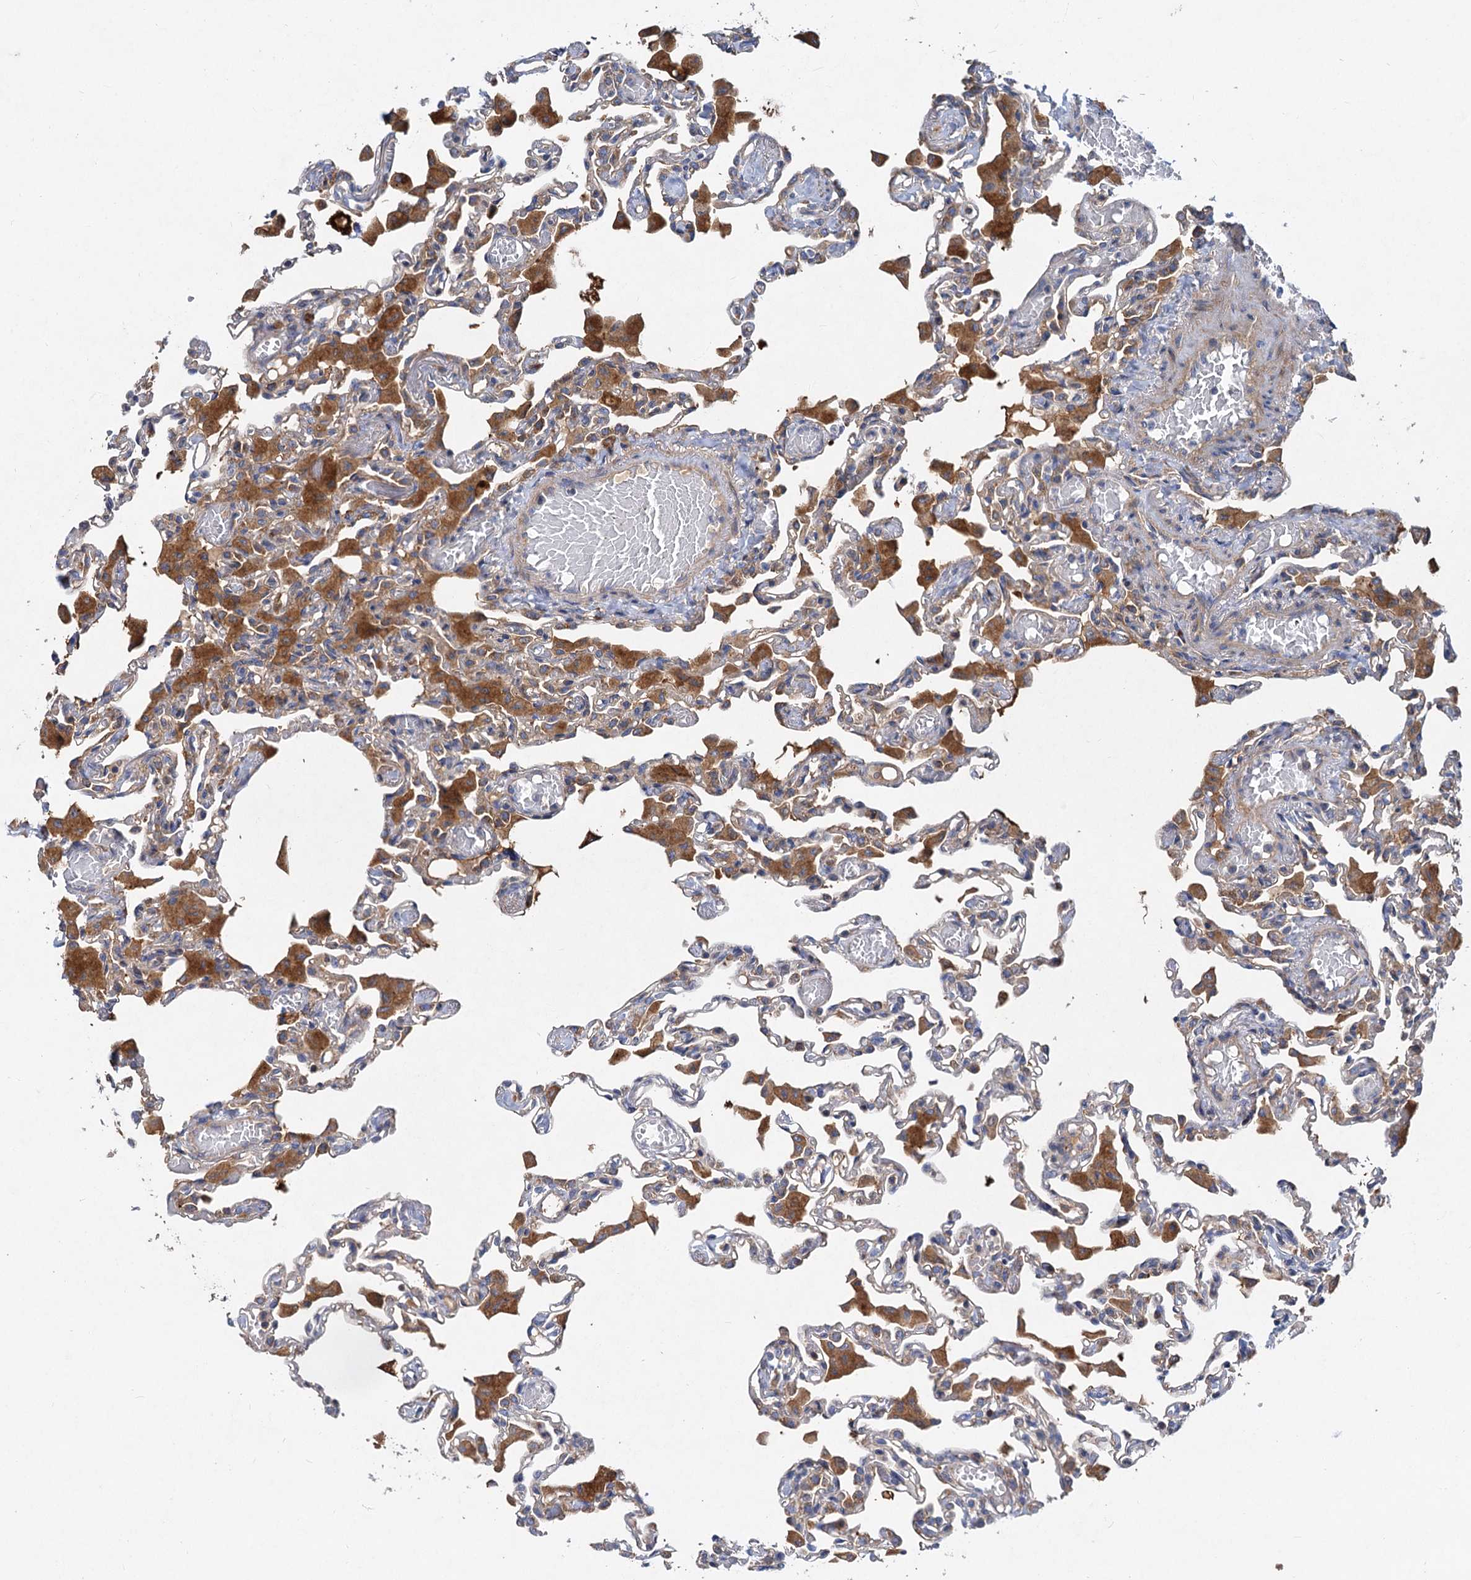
{"staining": {"intensity": "weak", "quantity": "25%-75%", "location": "cytoplasmic/membranous"}, "tissue": "lung", "cell_type": "Alveolar cells", "image_type": "normal", "snomed": [{"axis": "morphology", "description": "Normal tissue, NOS"}, {"axis": "topography", "description": "Bronchus"}, {"axis": "topography", "description": "Lung"}], "caption": "Immunohistochemistry (IHC) histopathology image of normal lung: lung stained using IHC demonstrates low levels of weak protein expression localized specifically in the cytoplasmic/membranous of alveolar cells, appearing as a cytoplasmic/membranous brown color.", "gene": "ALKBH7", "patient": {"sex": "female", "age": 49}}